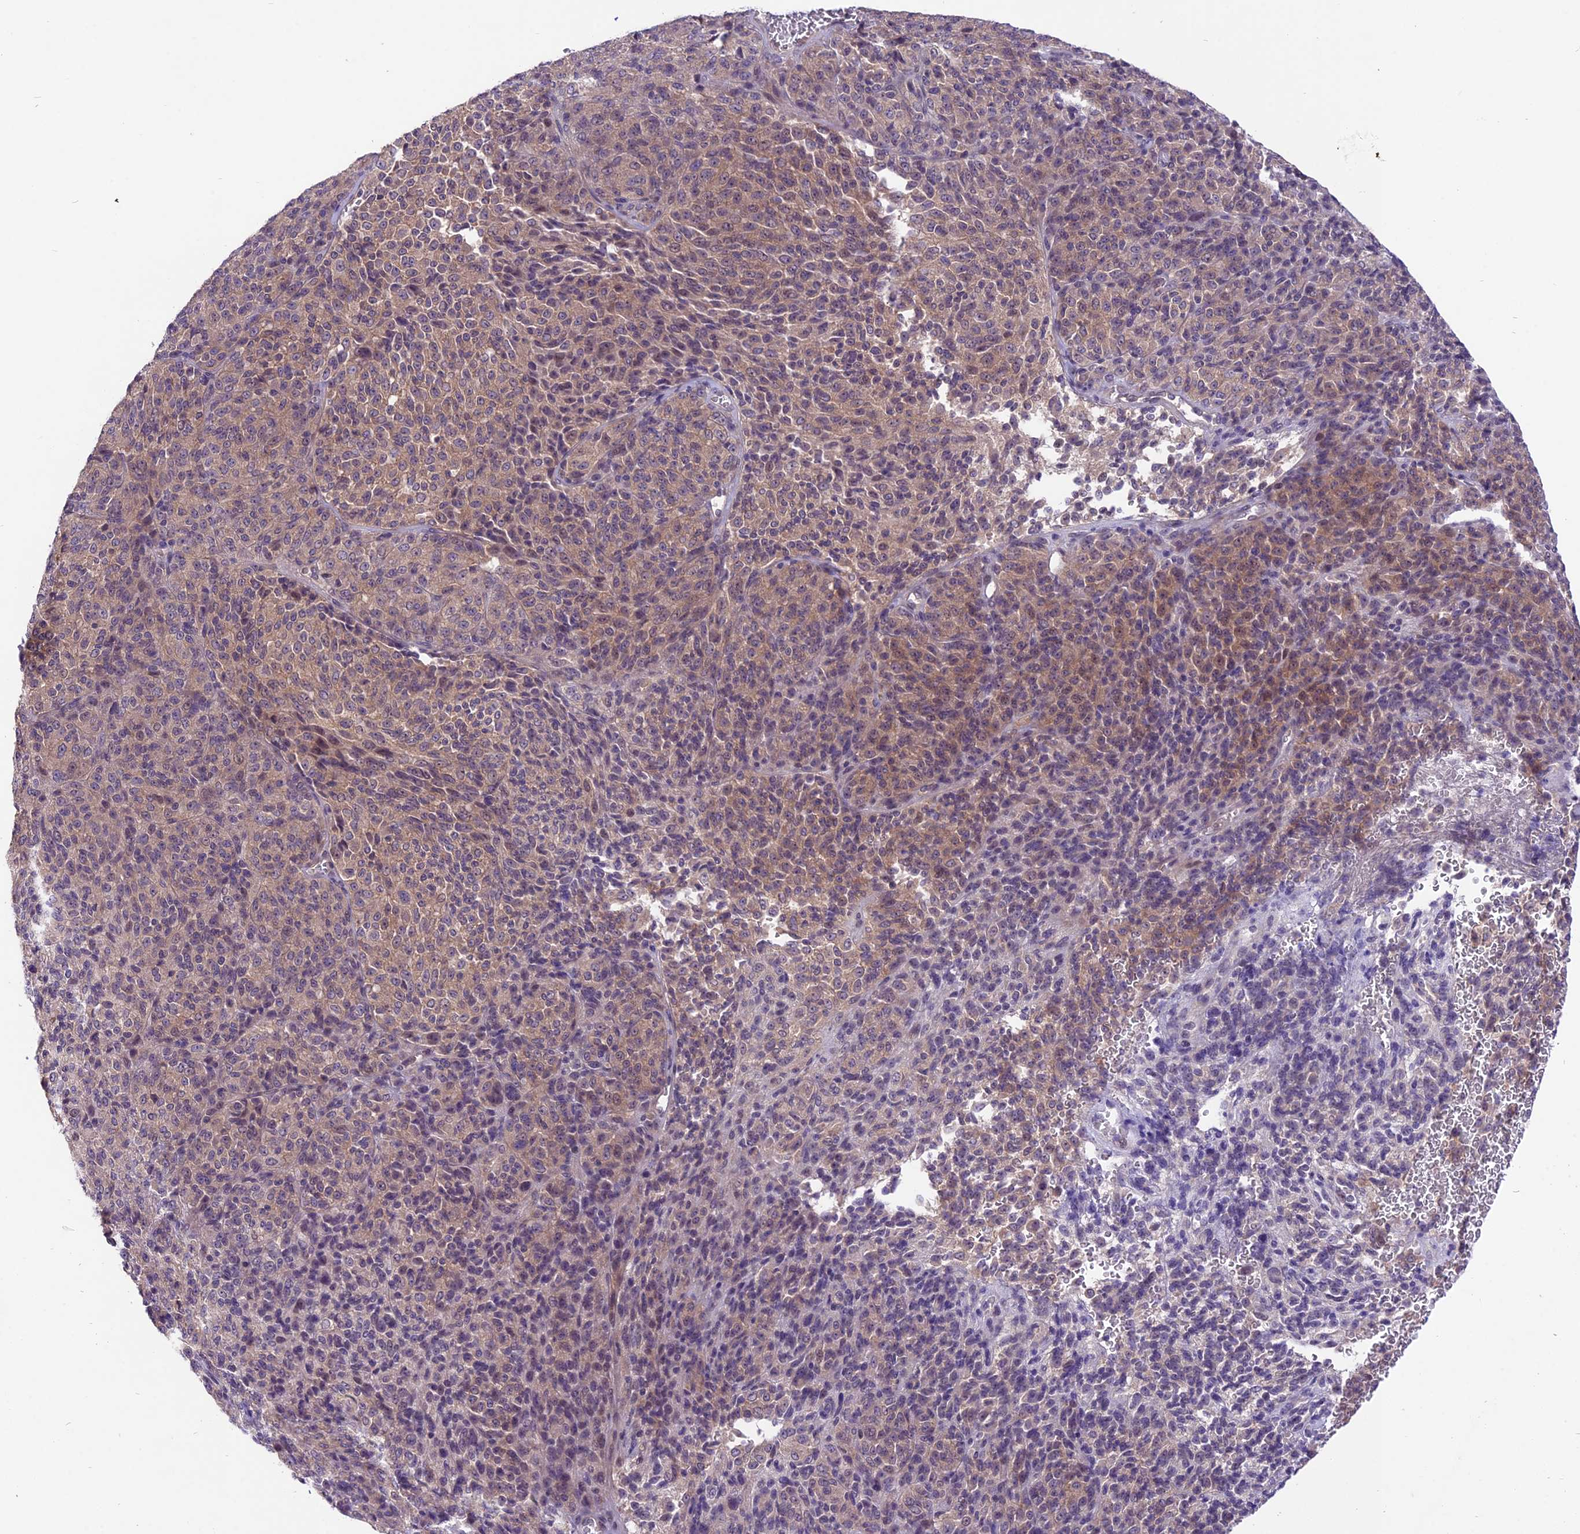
{"staining": {"intensity": "weak", "quantity": "25%-75%", "location": "cytoplasmic/membranous"}, "tissue": "melanoma", "cell_type": "Tumor cells", "image_type": "cancer", "snomed": [{"axis": "morphology", "description": "Malignant melanoma, Metastatic site"}, {"axis": "topography", "description": "Brain"}], "caption": "The immunohistochemical stain highlights weak cytoplasmic/membranous positivity in tumor cells of malignant melanoma (metastatic site) tissue.", "gene": "SPRED1", "patient": {"sex": "female", "age": 56}}